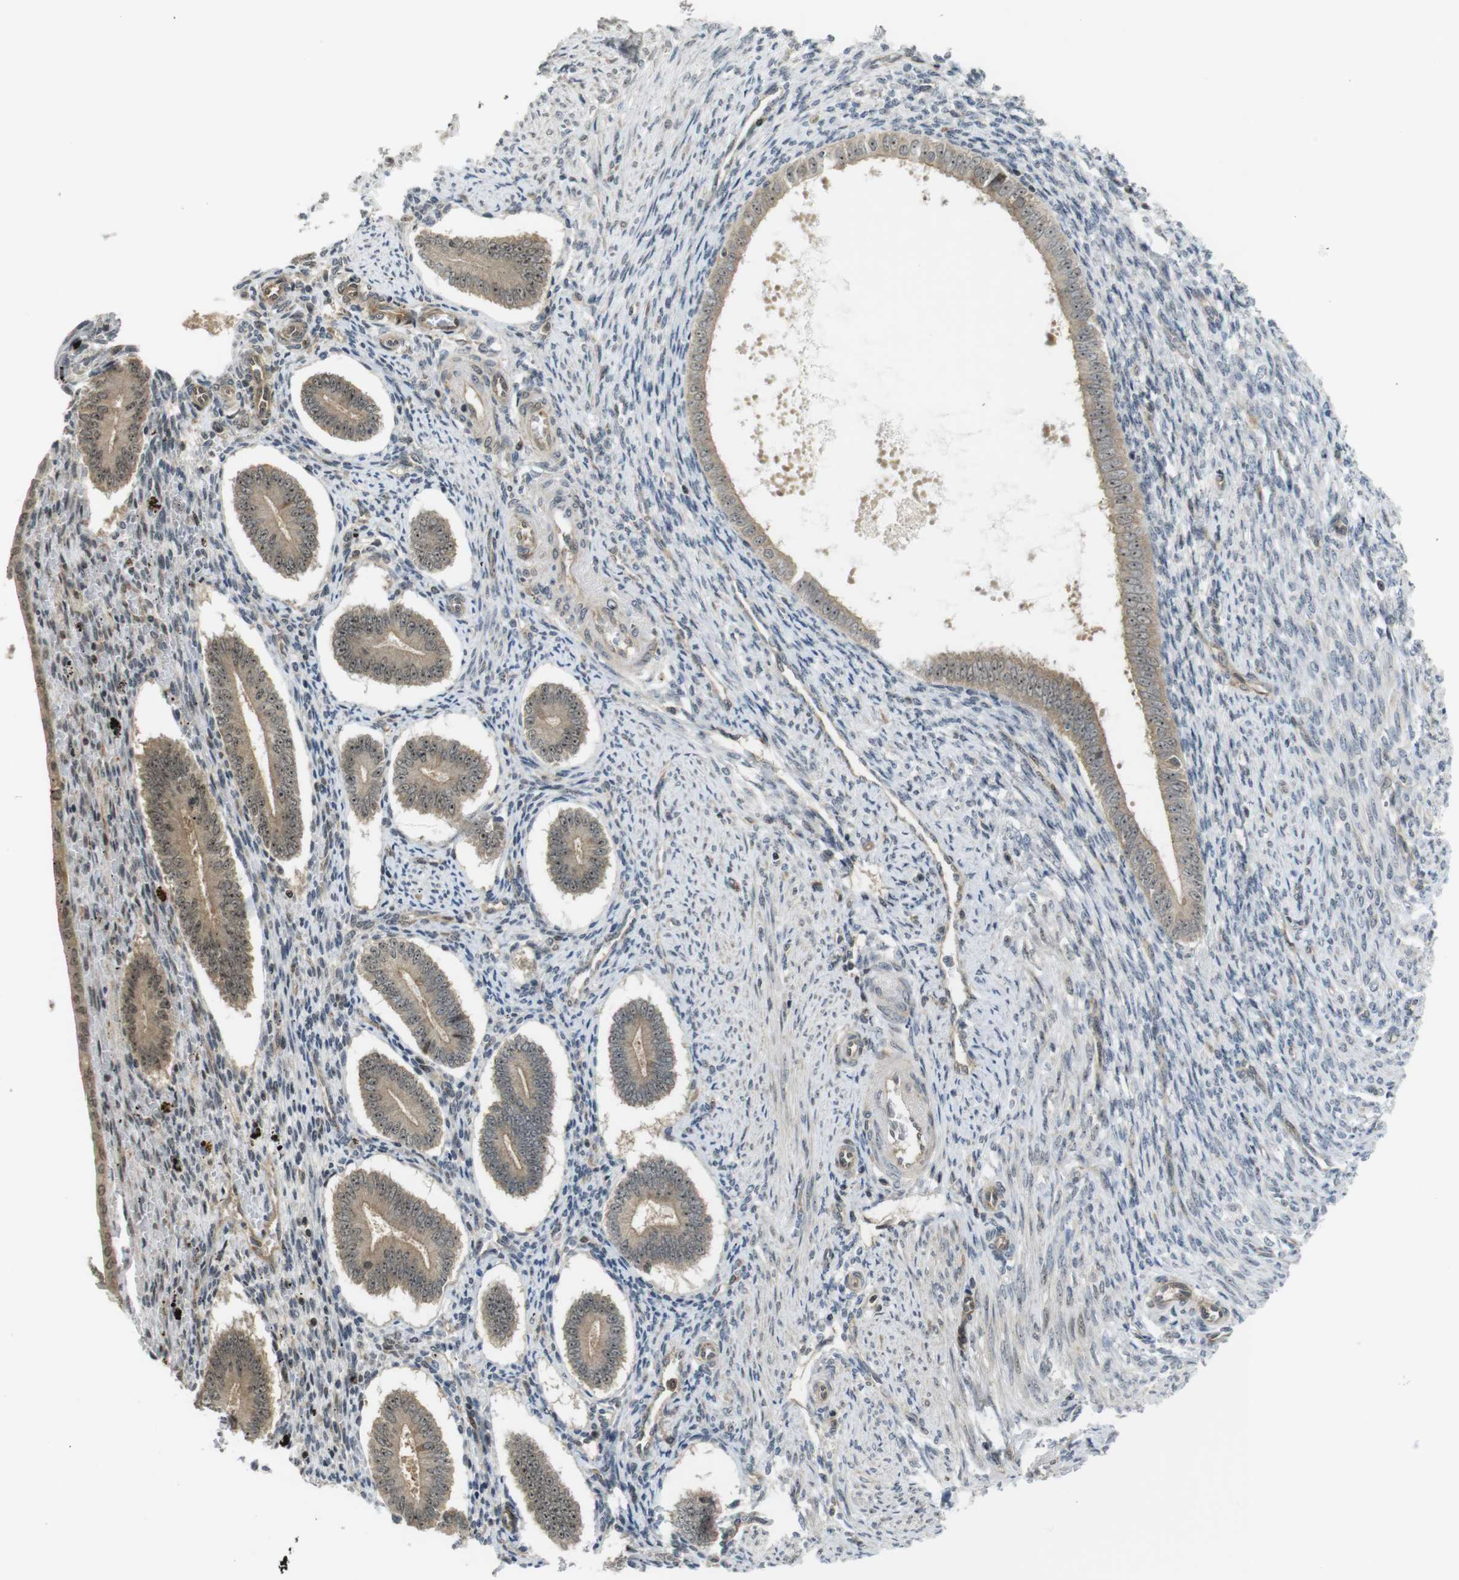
{"staining": {"intensity": "moderate", "quantity": ">75%", "location": "cytoplasmic/membranous"}, "tissue": "endometrium", "cell_type": "Cells in endometrial stroma", "image_type": "normal", "snomed": [{"axis": "morphology", "description": "Normal tissue, NOS"}, {"axis": "topography", "description": "Endometrium"}], "caption": "Benign endometrium was stained to show a protein in brown. There is medium levels of moderate cytoplasmic/membranous positivity in approximately >75% of cells in endometrial stroma.", "gene": "CC2D1A", "patient": {"sex": "female", "age": 42}}